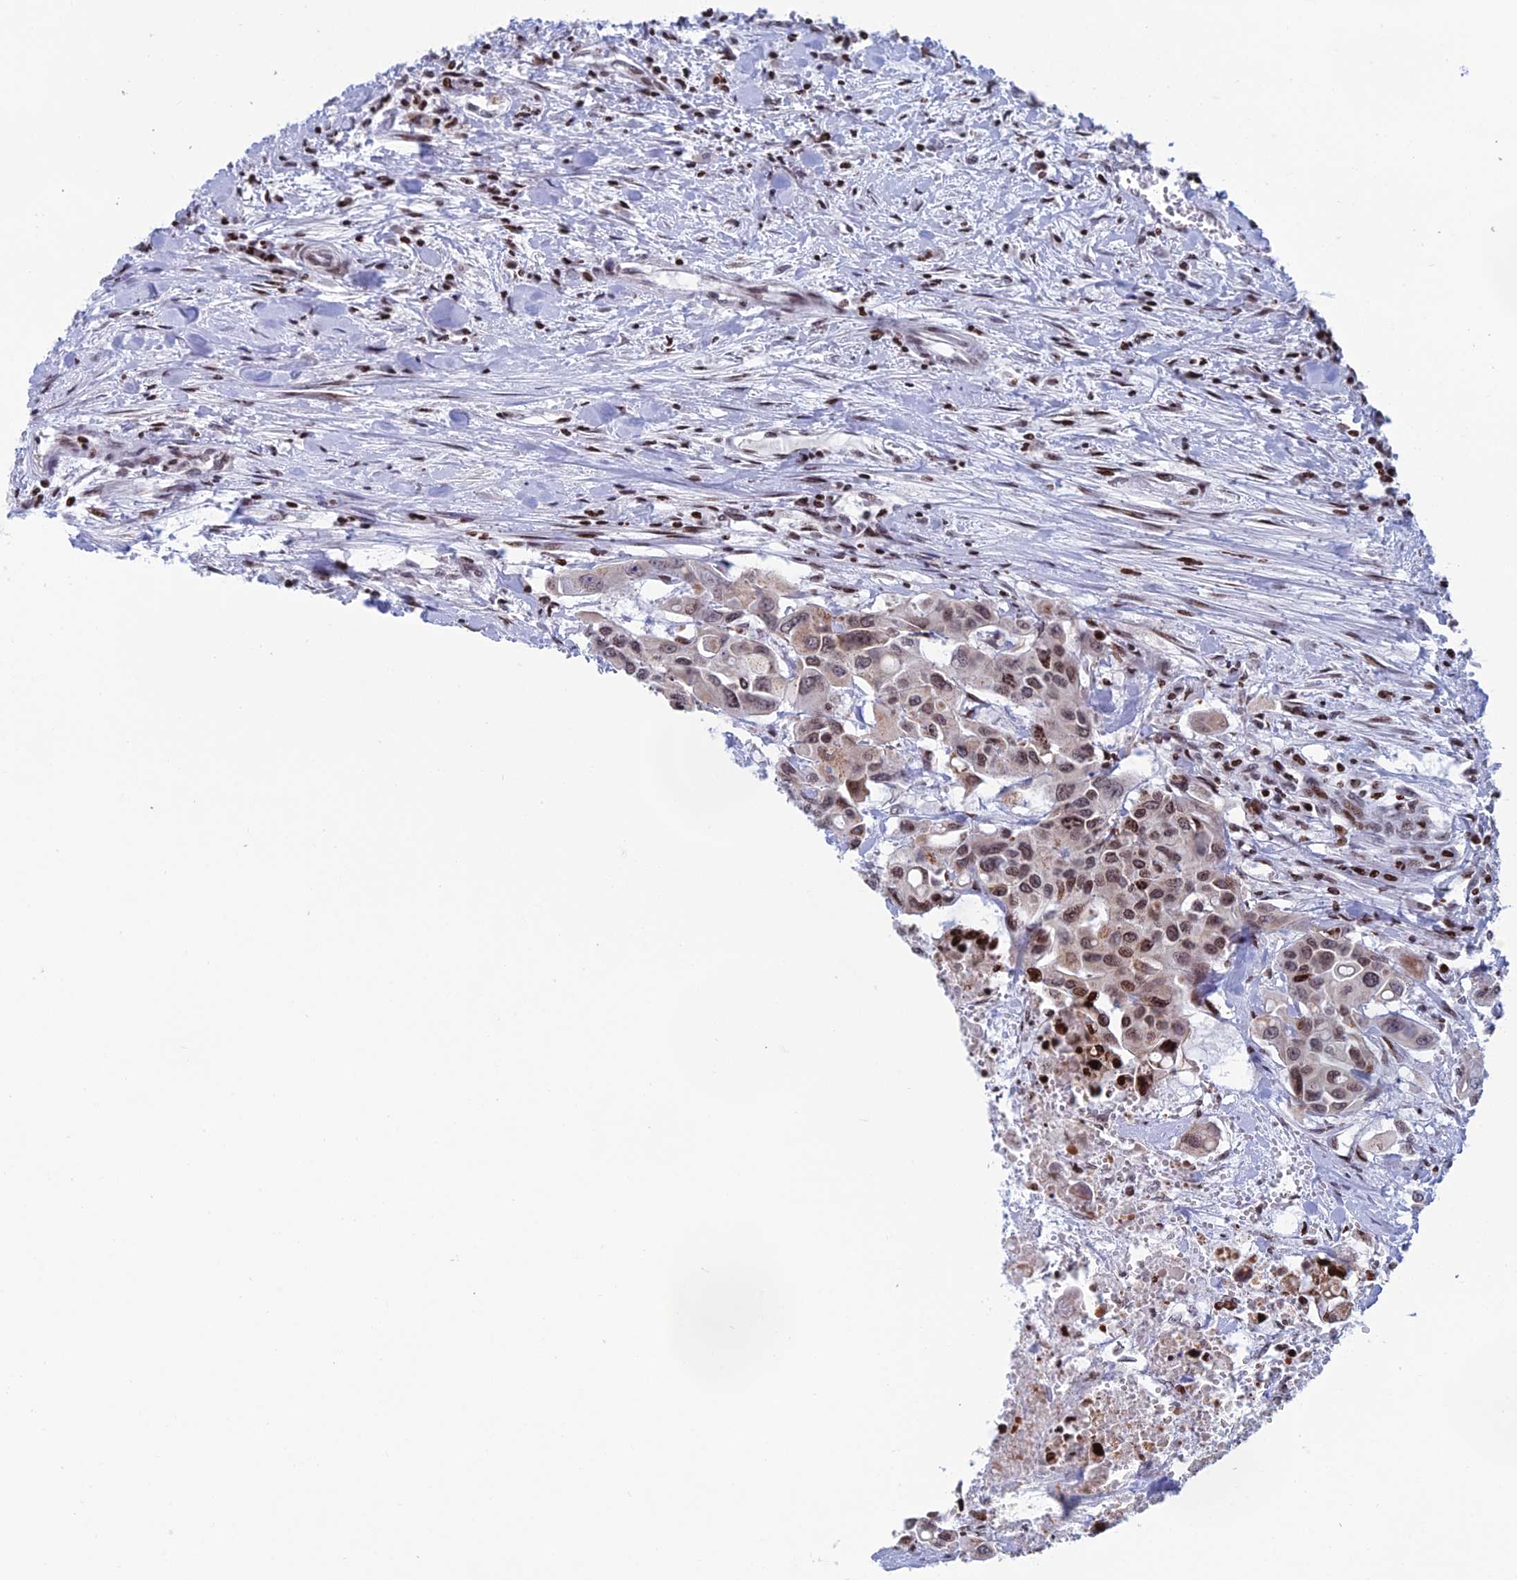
{"staining": {"intensity": "moderate", "quantity": ">75%", "location": "cytoplasmic/membranous,nuclear"}, "tissue": "colorectal cancer", "cell_type": "Tumor cells", "image_type": "cancer", "snomed": [{"axis": "morphology", "description": "Adenocarcinoma, NOS"}, {"axis": "topography", "description": "Colon"}], "caption": "High-power microscopy captured an immunohistochemistry (IHC) micrograph of colorectal cancer, revealing moderate cytoplasmic/membranous and nuclear expression in about >75% of tumor cells.", "gene": "AFF3", "patient": {"sex": "male", "age": 77}}